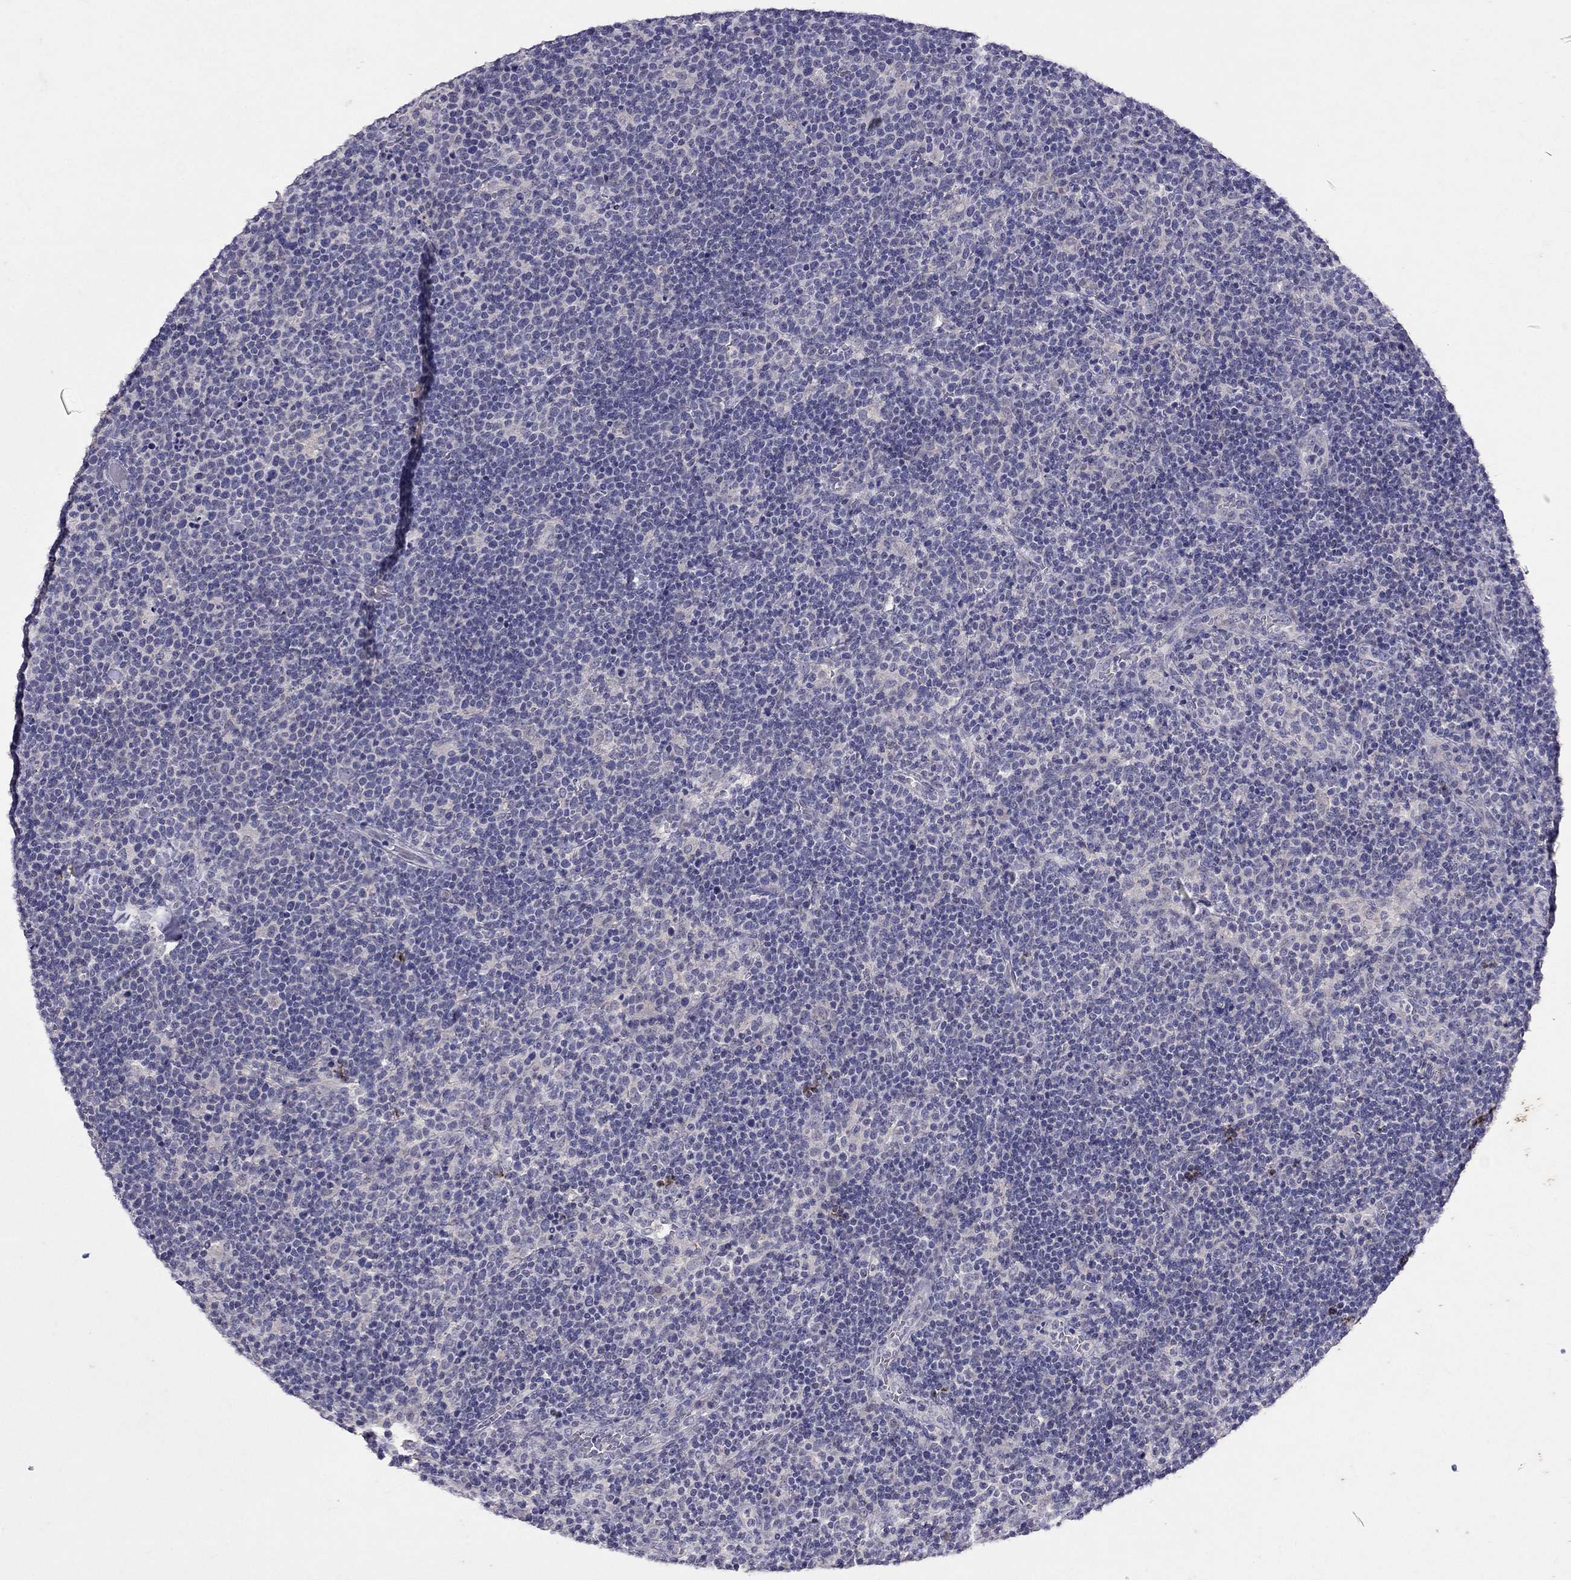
{"staining": {"intensity": "negative", "quantity": "none", "location": "none"}, "tissue": "lymphoma", "cell_type": "Tumor cells", "image_type": "cancer", "snomed": [{"axis": "morphology", "description": "Malignant lymphoma, non-Hodgkin's type, High grade"}, {"axis": "topography", "description": "Lymph node"}], "caption": "Tumor cells are negative for brown protein staining in lymphoma.", "gene": "FST", "patient": {"sex": "male", "age": 61}}